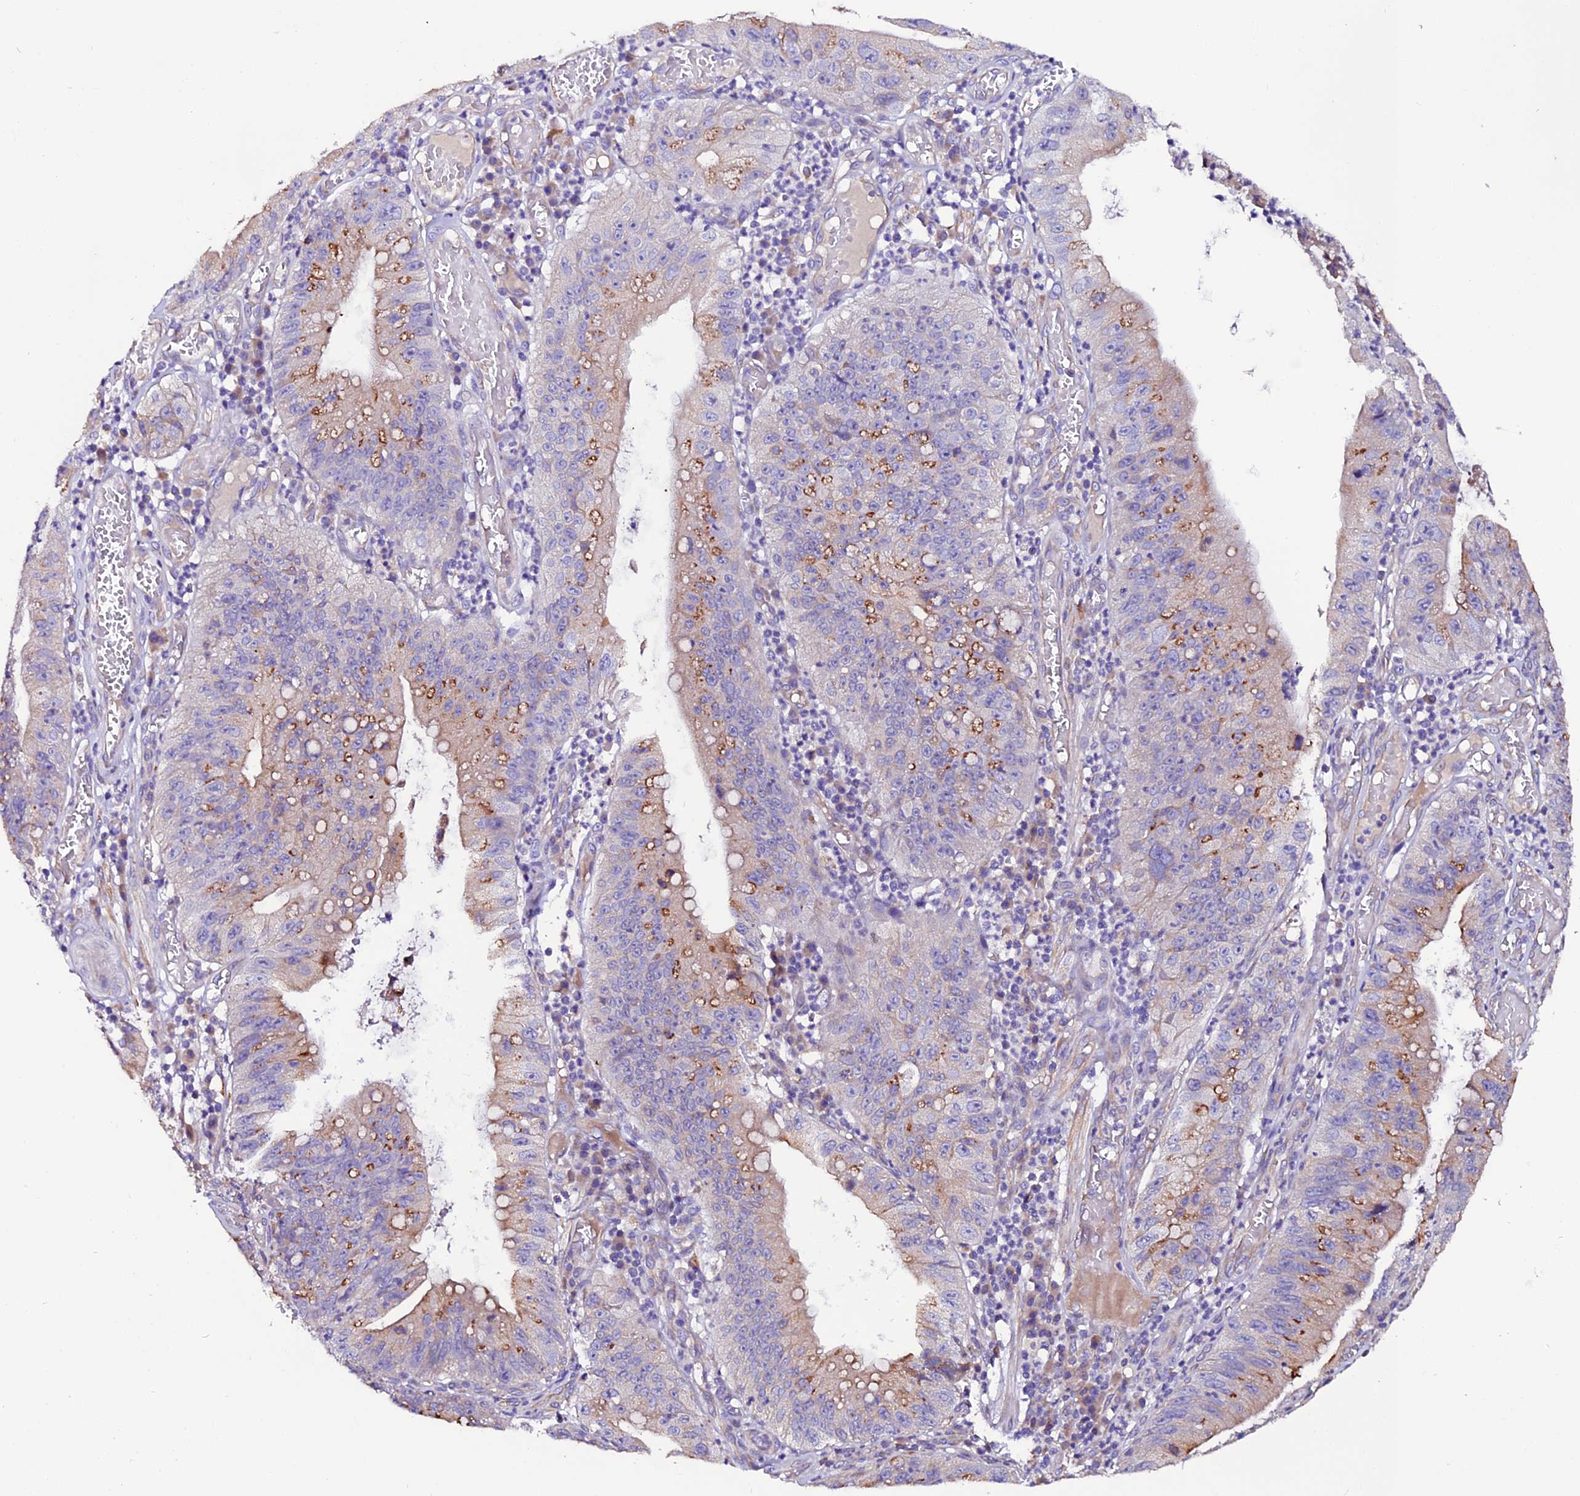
{"staining": {"intensity": "weak", "quantity": "<25%", "location": "cytoplasmic/membranous"}, "tissue": "stomach cancer", "cell_type": "Tumor cells", "image_type": "cancer", "snomed": [{"axis": "morphology", "description": "Adenocarcinoma, NOS"}, {"axis": "topography", "description": "Stomach"}], "caption": "This micrograph is of adenocarcinoma (stomach) stained with immunohistochemistry (IHC) to label a protein in brown with the nuclei are counter-stained blue. There is no staining in tumor cells.", "gene": "CLN5", "patient": {"sex": "male", "age": 59}}